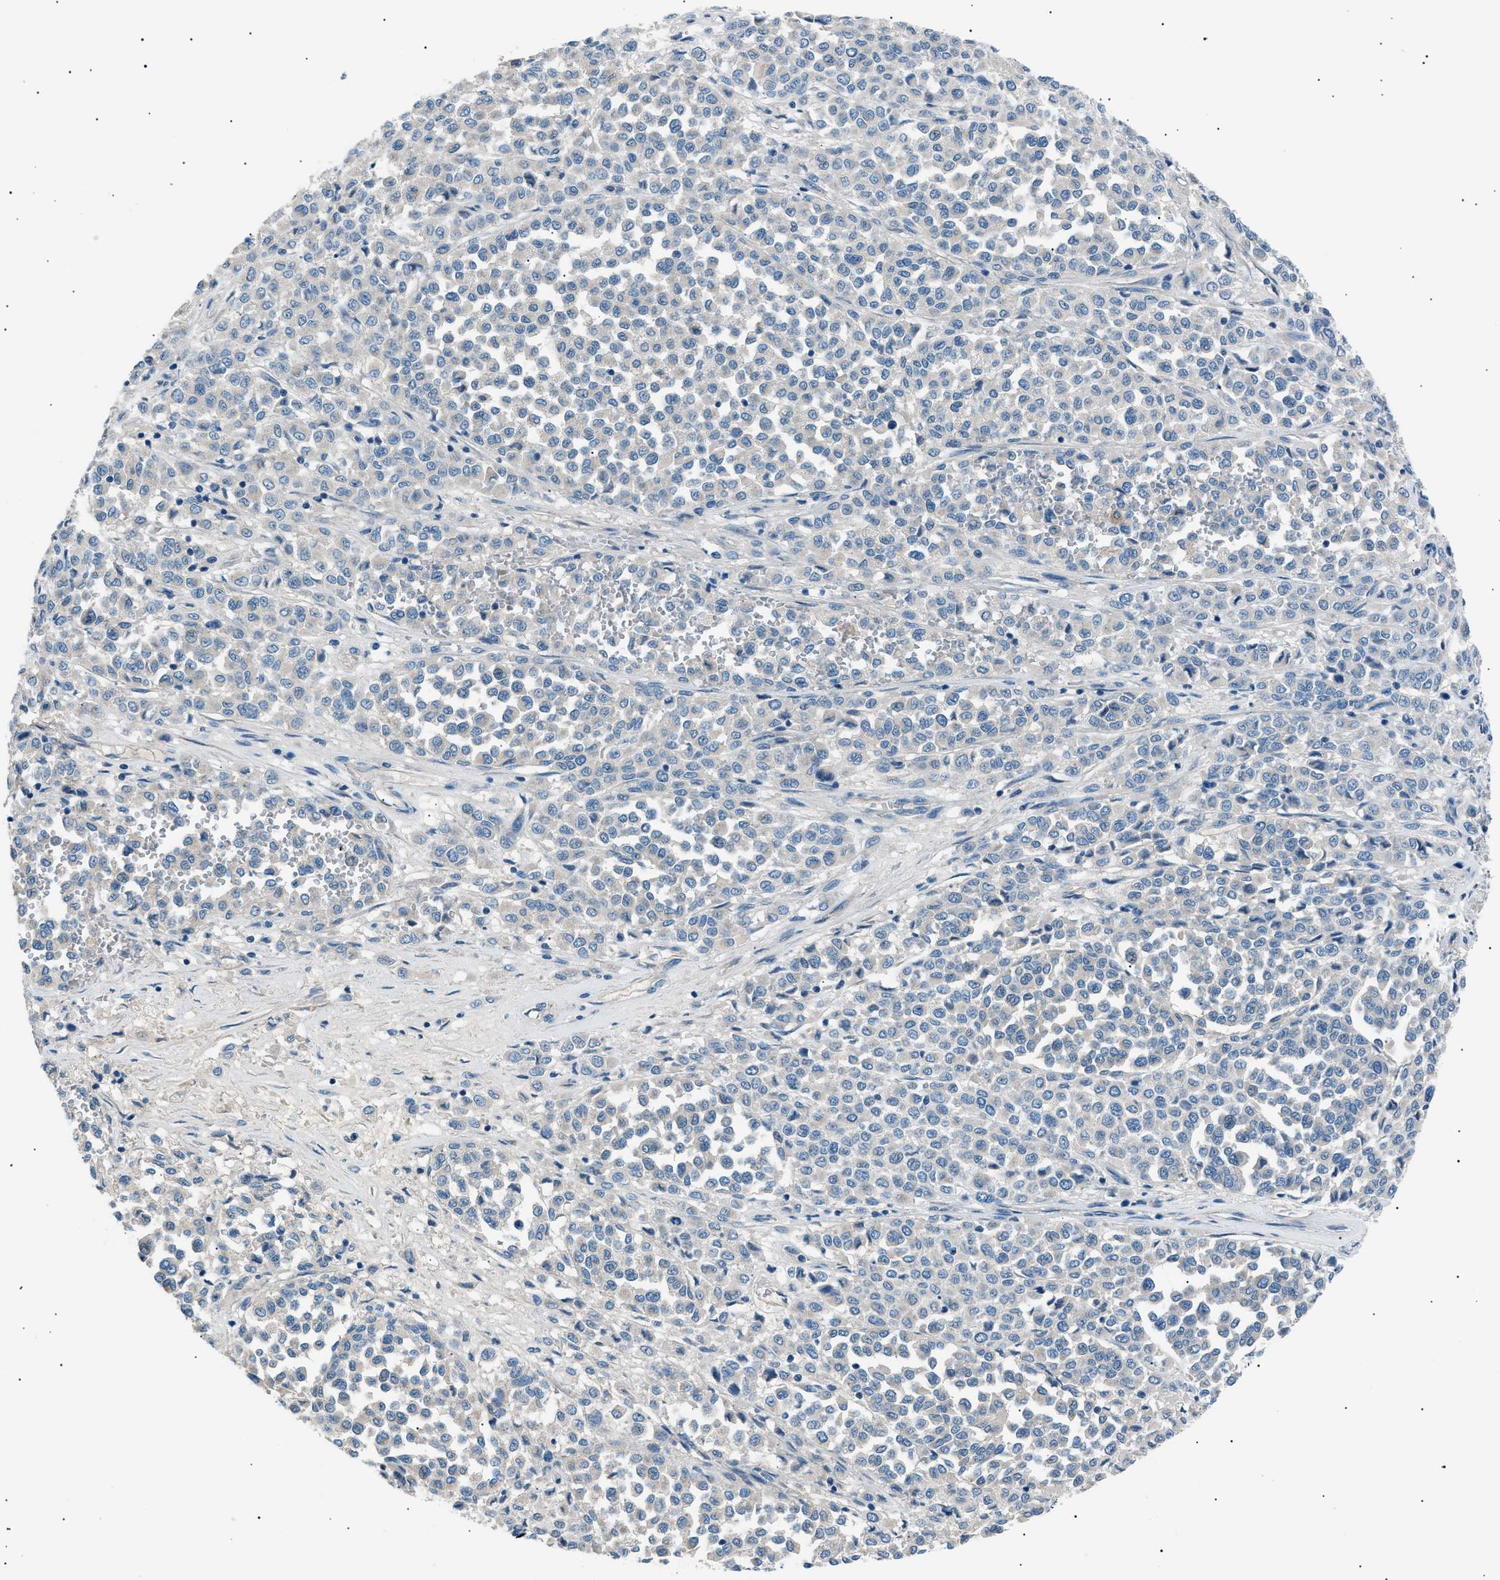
{"staining": {"intensity": "negative", "quantity": "none", "location": "none"}, "tissue": "melanoma", "cell_type": "Tumor cells", "image_type": "cancer", "snomed": [{"axis": "morphology", "description": "Malignant melanoma, Metastatic site"}, {"axis": "topography", "description": "Pancreas"}], "caption": "IHC of human malignant melanoma (metastatic site) reveals no staining in tumor cells.", "gene": "LRRC37B", "patient": {"sex": "female", "age": 30}}